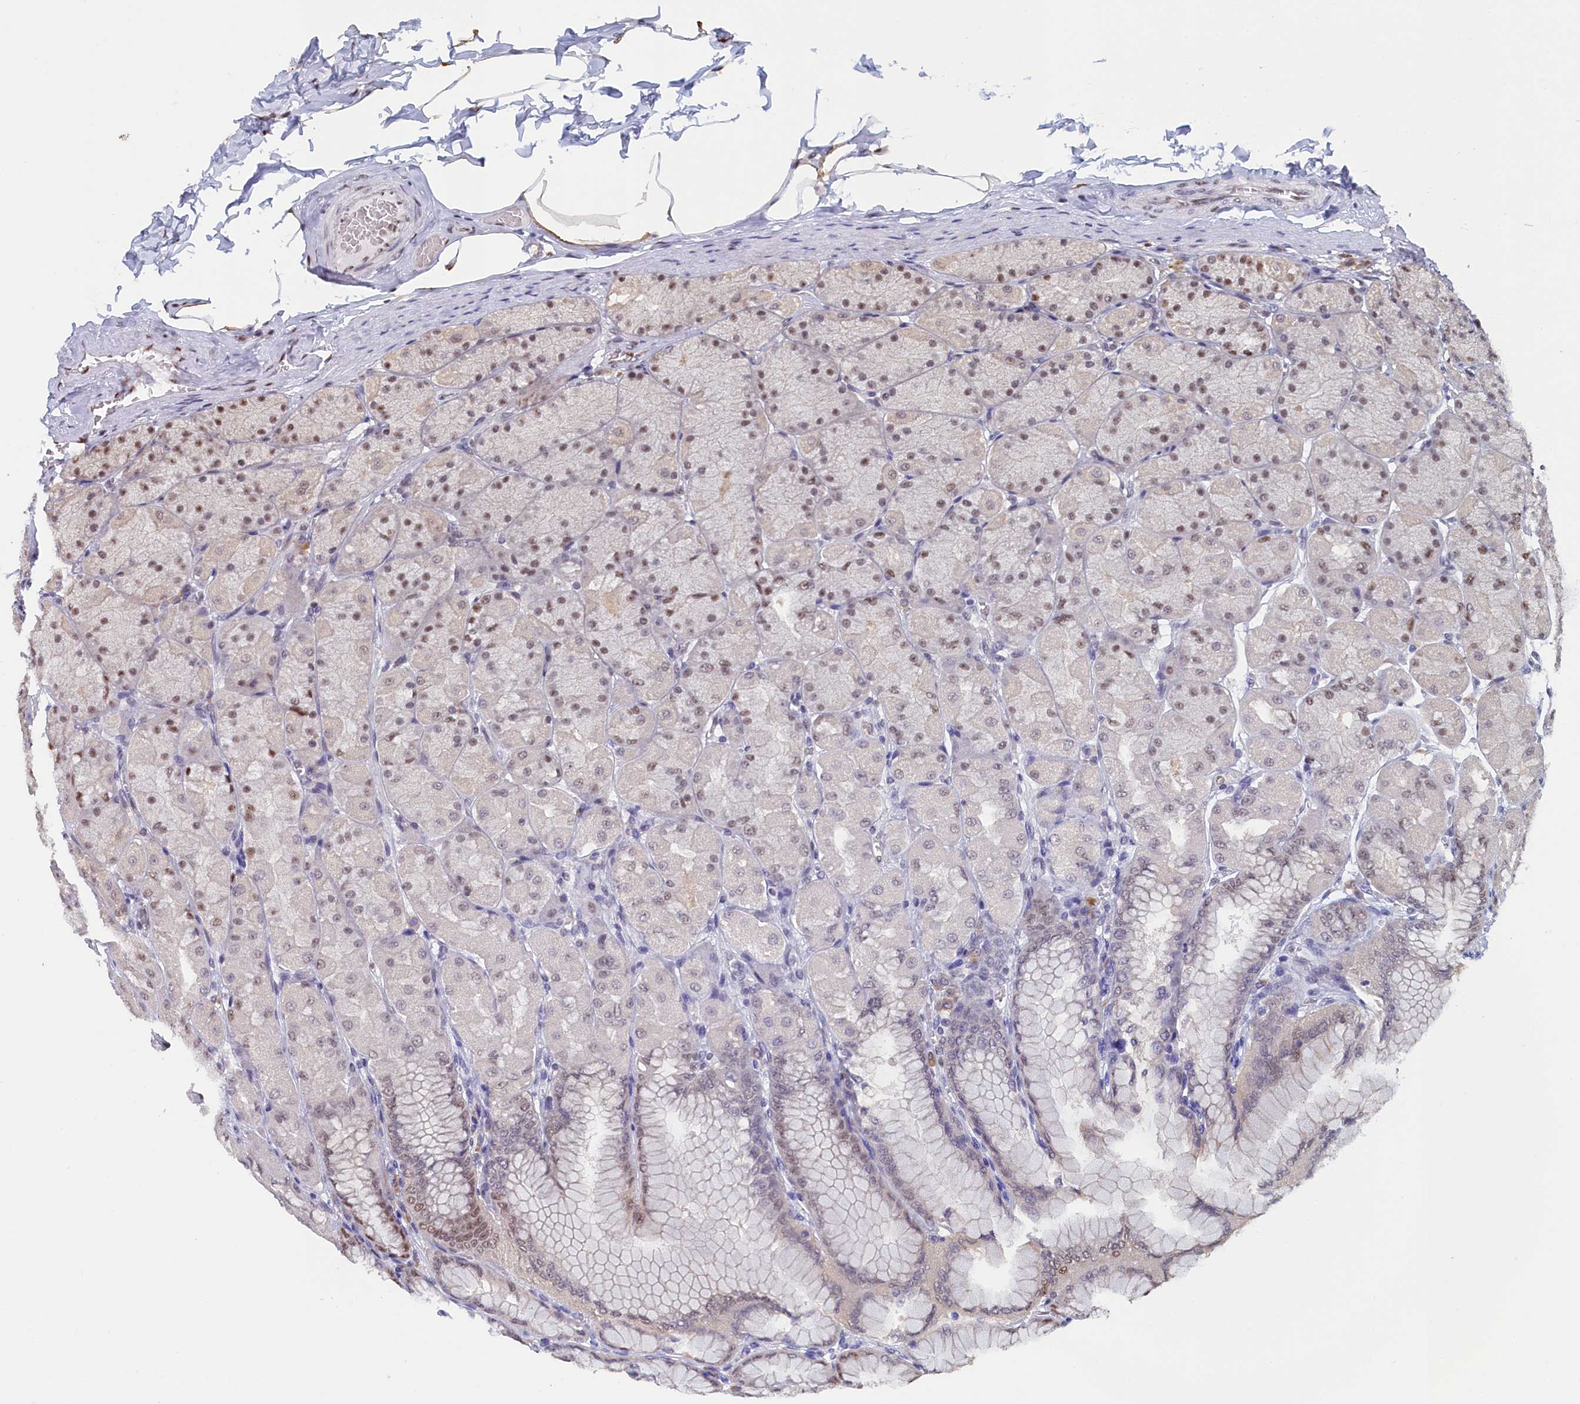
{"staining": {"intensity": "strong", "quantity": "25%-75%", "location": "nuclear"}, "tissue": "stomach", "cell_type": "Glandular cells", "image_type": "normal", "snomed": [{"axis": "morphology", "description": "Normal tissue, NOS"}, {"axis": "topography", "description": "Stomach, upper"}], "caption": "A high-resolution image shows immunohistochemistry staining of benign stomach, which shows strong nuclear expression in about 25%-75% of glandular cells.", "gene": "MOSPD3", "patient": {"sex": "female", "age": 56}}